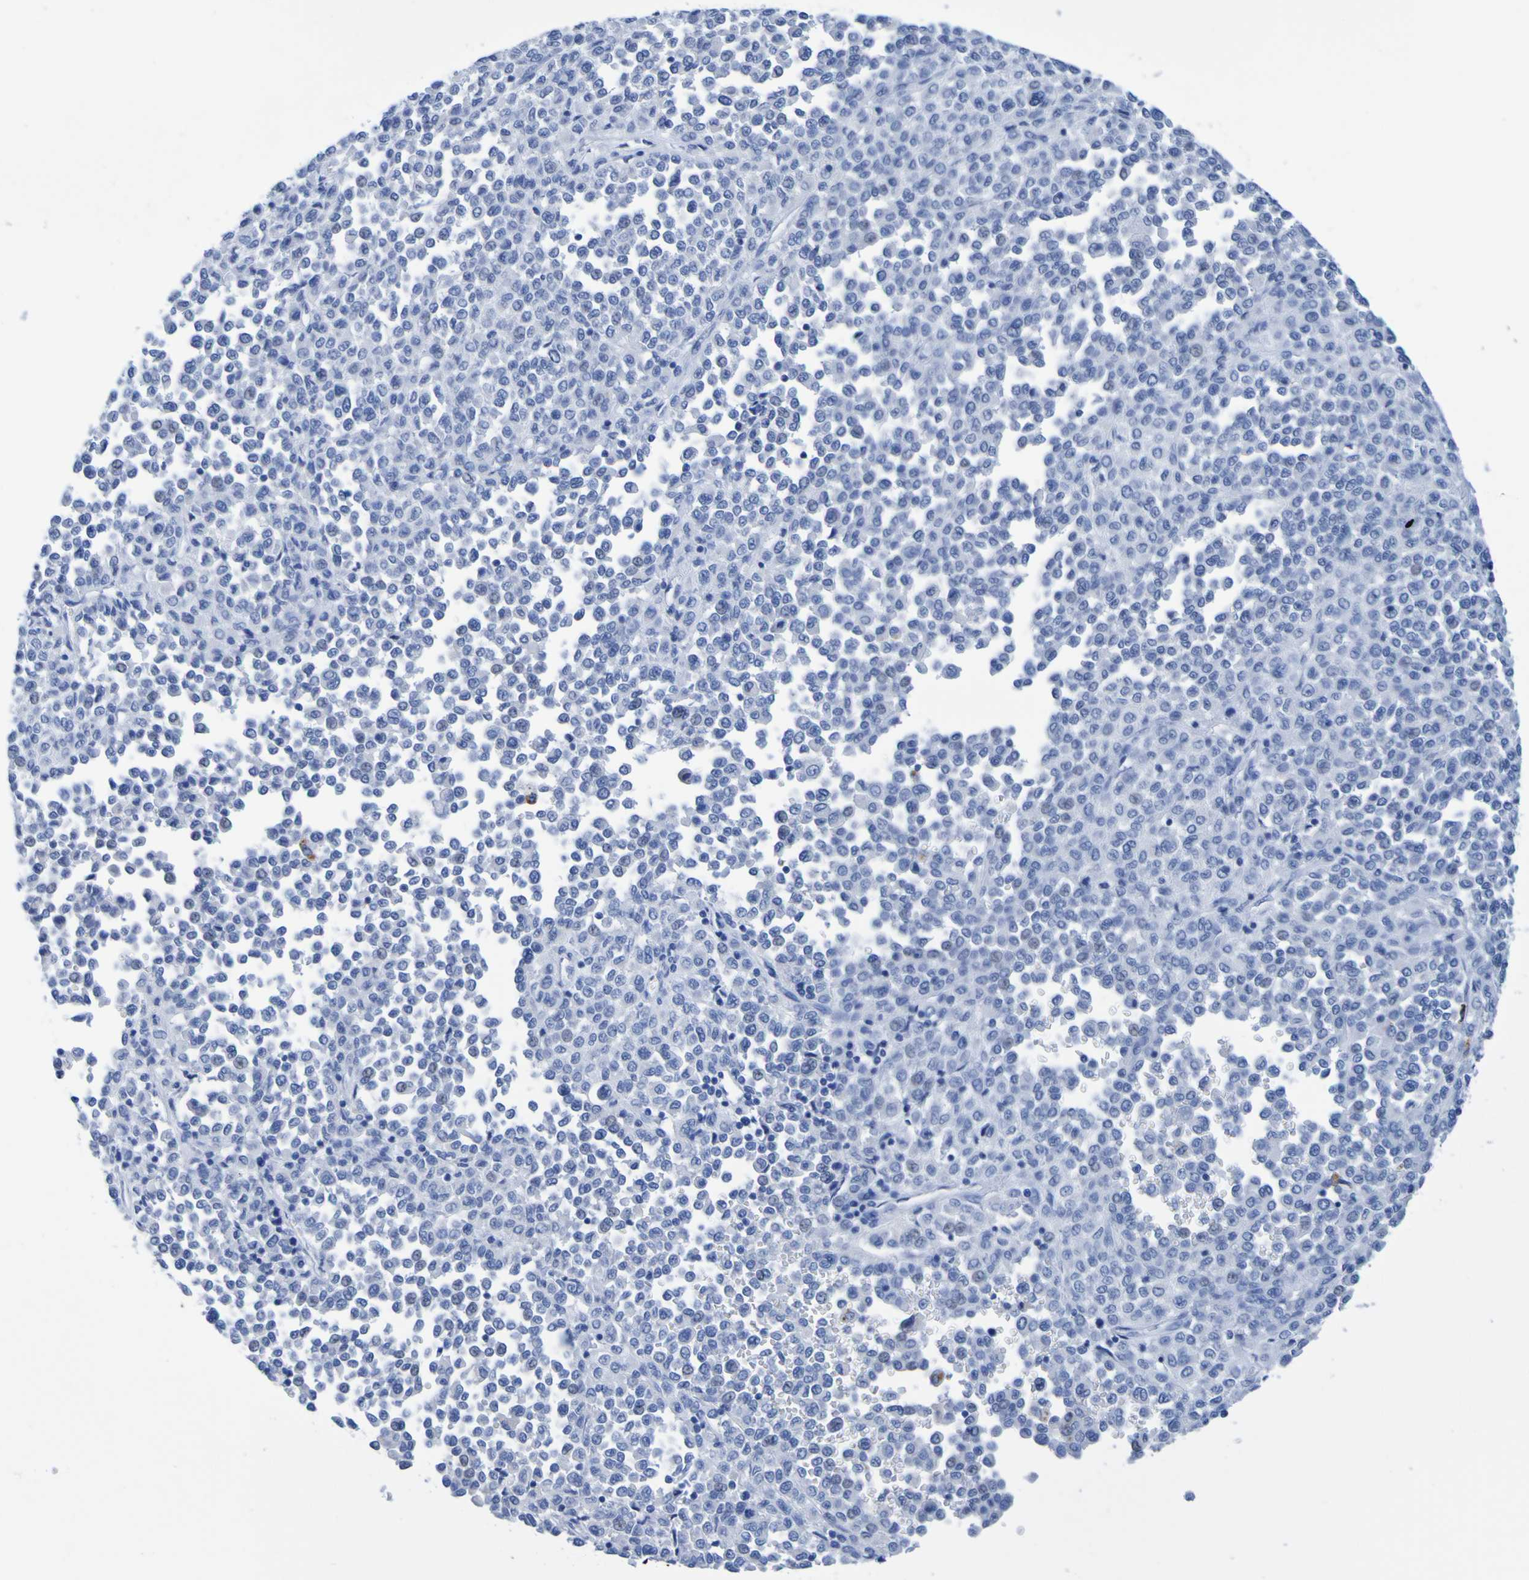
{"staining": {"intensity": "negative", "quantity": "none", "location": "none"}, "tissue": "melanoma", "cell_type": "Tumor cells", "image_type": "cancer", "snomed": [{"axis": "morphology", "description": "Malignant melanoma, Metastatic site"}, {"axis": "topography", "description": "Pancreas"}], "caption": "IHC micrograph of melanoma stained for a protein (brown), which shows no positivity in tumor cells.", "gene": "DPEP1", "patient": {"sex": "female", "age": 30}}